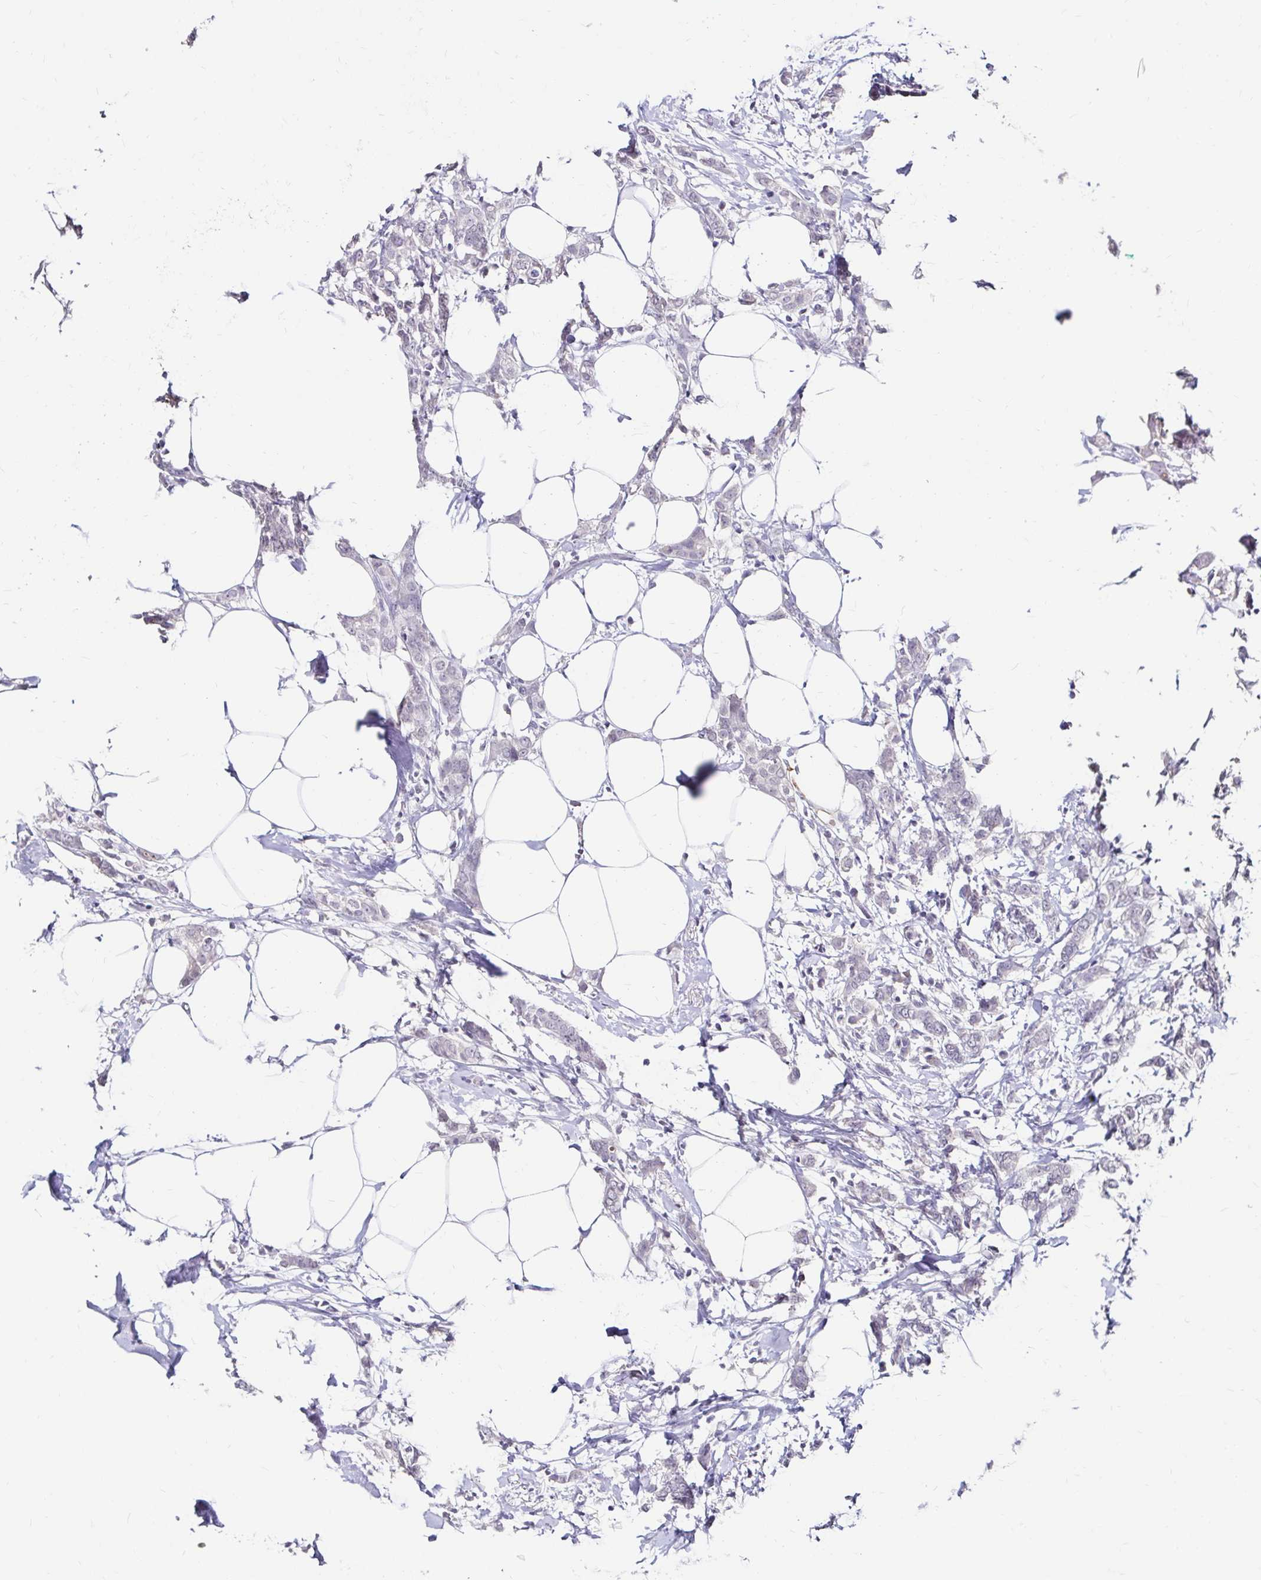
{"staining": {"intensity": "negative", "quantity": "none", "location": "none"}, "tissue": "breast cancer", "cell_type": "Tumor cells", "image_type": "cancer", "snomed": [{"axis": "morphology", "description": "Duct carcinoma"}, {"axis": "topography", "description": "Breast"}], "caption": "A photomicrograph of intraductal carcinoma (breast) stained for a protein exhibits no brown staining in tumor cells.", "gene": "SCG3", "patient": {"sex": "female", "age": 40}}